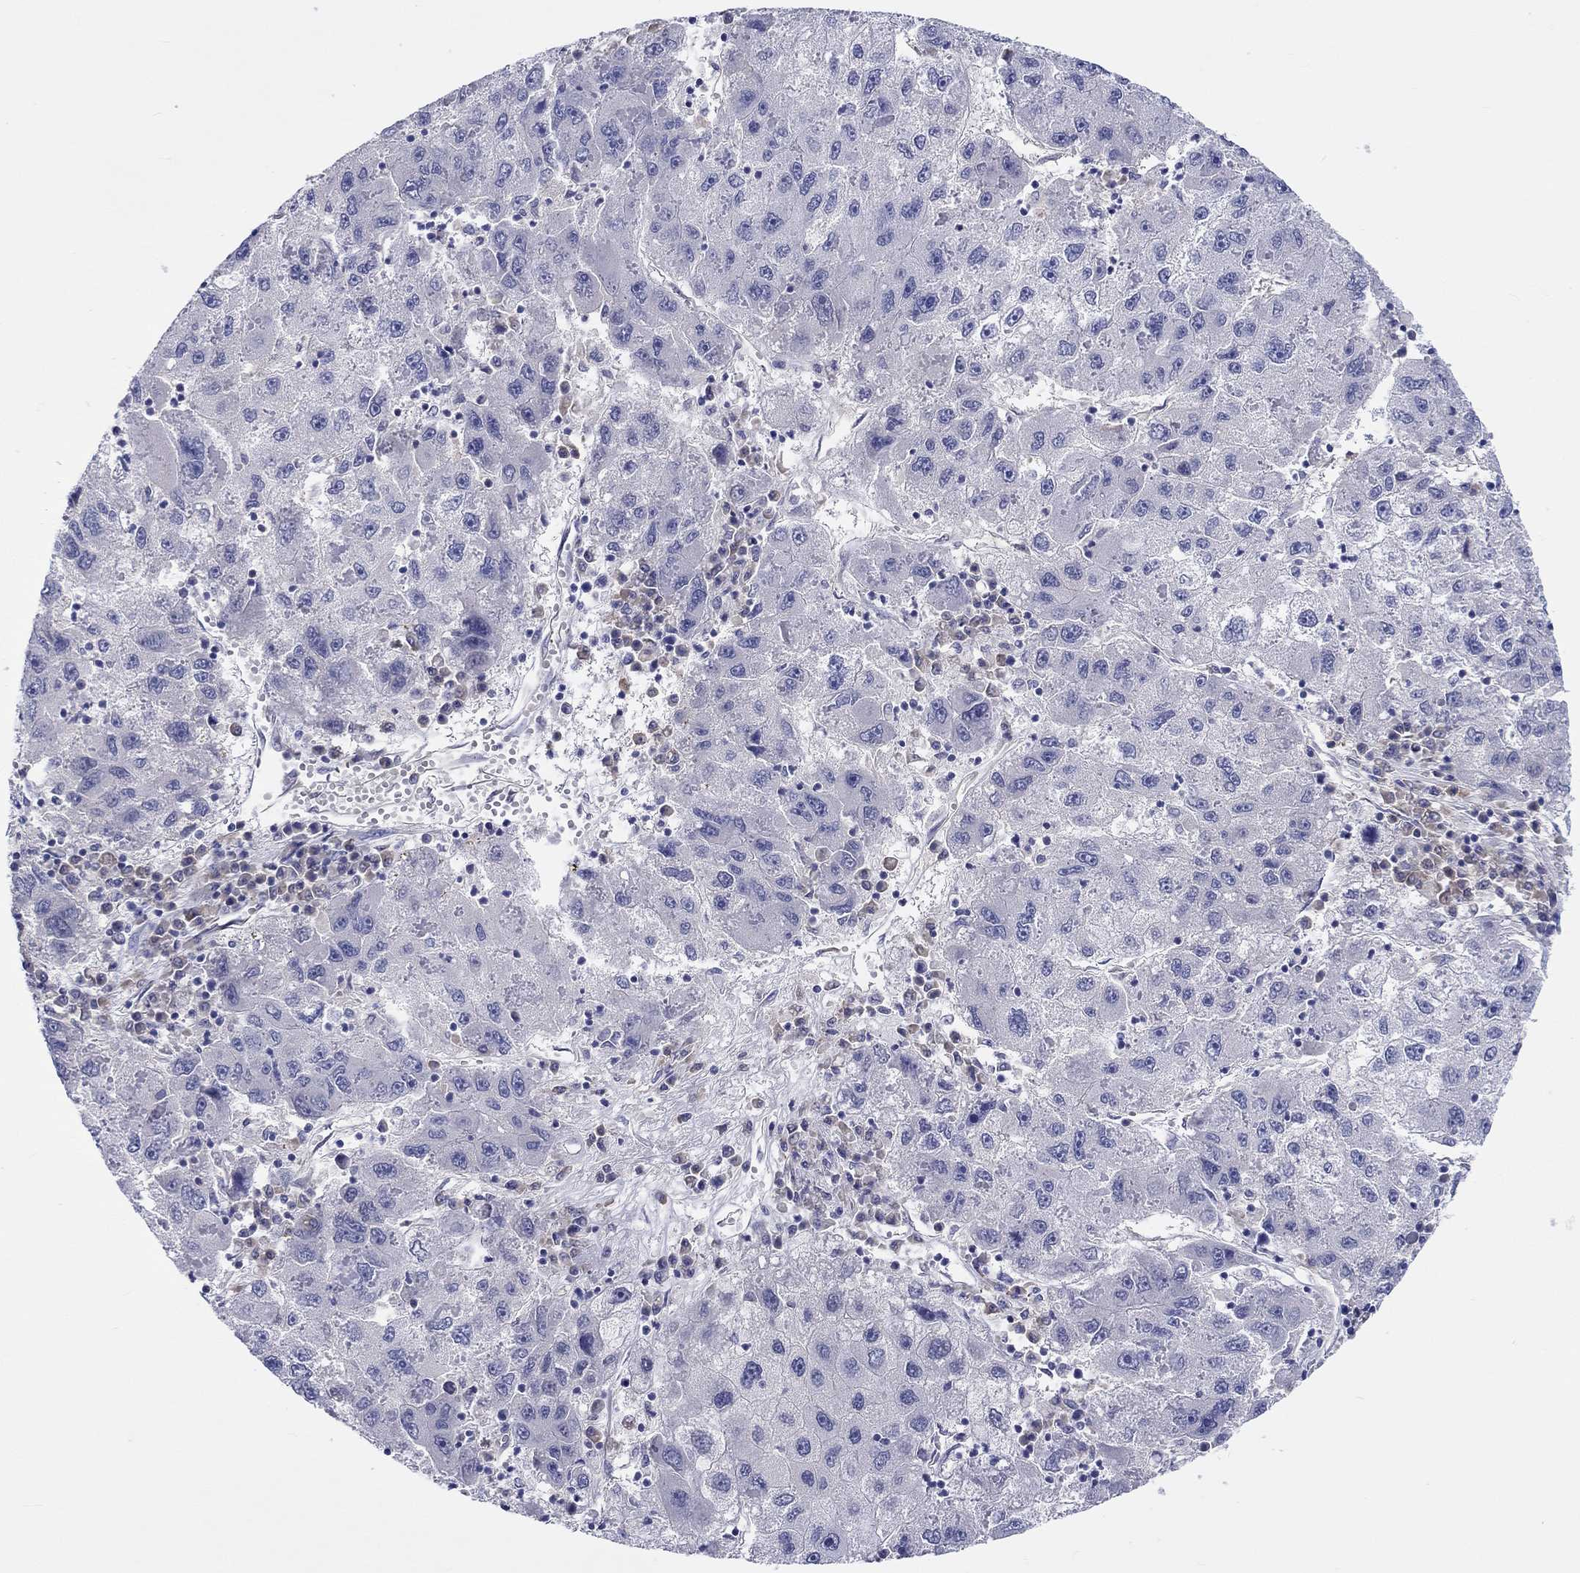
{"staining": {"intensity": "negative", "quantity": "none", "location": "none"}, "tissue": "liver cancer", "cell_type": "Tumor cells", "image_type": "cancer", "snomed": [{"axis": "morphology", "description": "Carcinoma, Hepatocellular, NOS"}, {"axis": "topography", "description": "Liver"}], "caption": "Tumor cells show no significant expression in liver hepatocellular carcinoma. The staining was performed using DAB (3,3'-diaminobenzidine) to visualize the protein expression in brown, while the nuclei were stained in blue with hematoxylin (Magnification: 20x).", "gene": "ABCG4", "patient": {"sex": "male", "age": 75}}